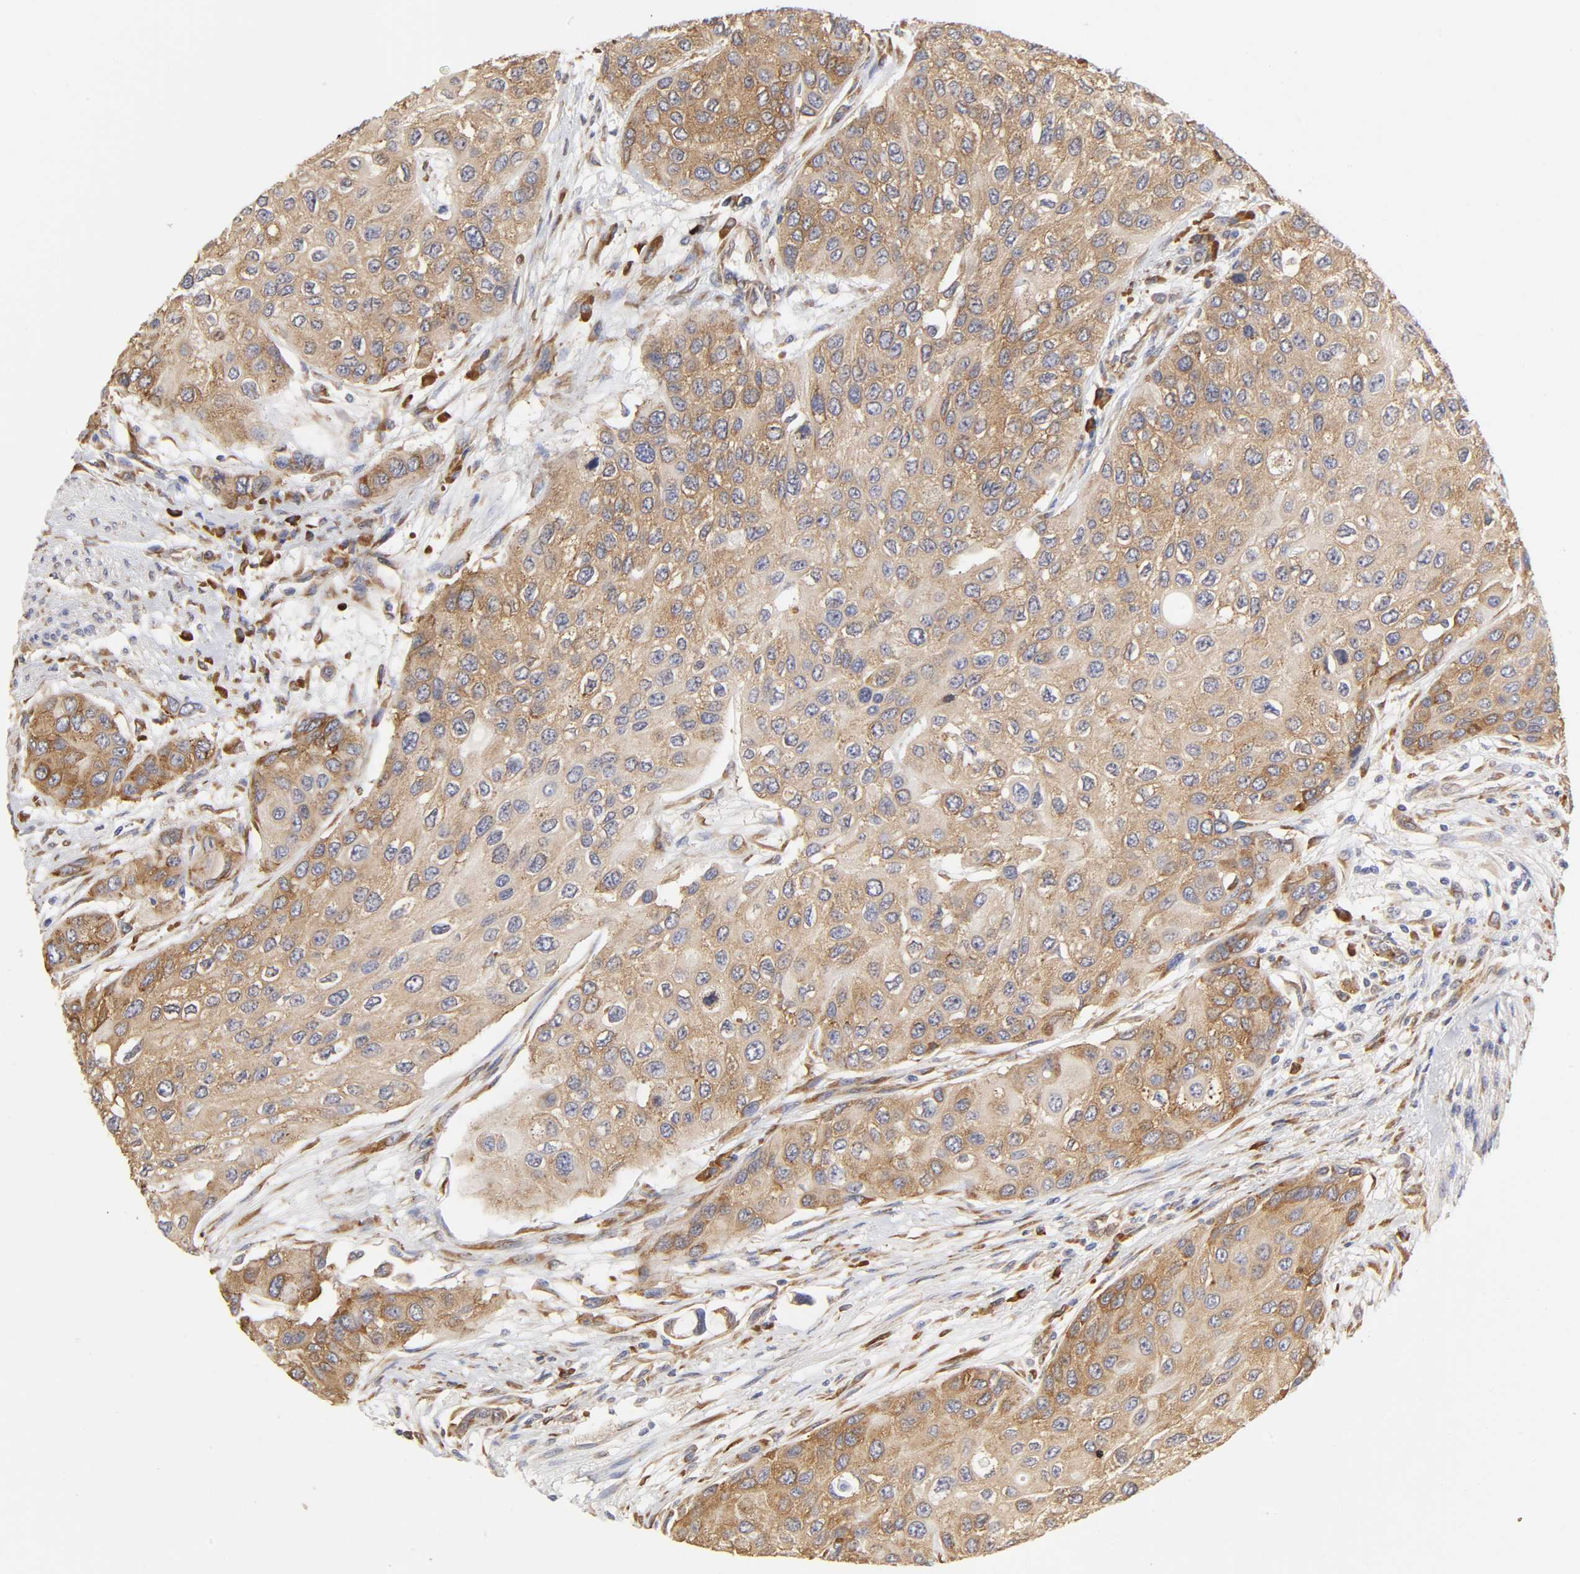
{"staining": {"intensity": "moderate", "quantity": ">75%", "location": "cytoplasmic/membranous"}, "tissue": "urothelial cancer", "cell_type": "Tumor cells", "image_type": "cancer", "snomed": [{"axis": "morphology", "description": "Urothelial carcinoma, High grade"}, {"axis": "topography", "description": "Urinary bladder"}], "caption": "Immunohistochemical staining of human high-grade urothelial carcinoma reveals moderate cytoplasmic/membranous protein expression in about >75% of tumor cells.", "gene": "RPL14", "patient": {"sex": "female", "age": 56}}